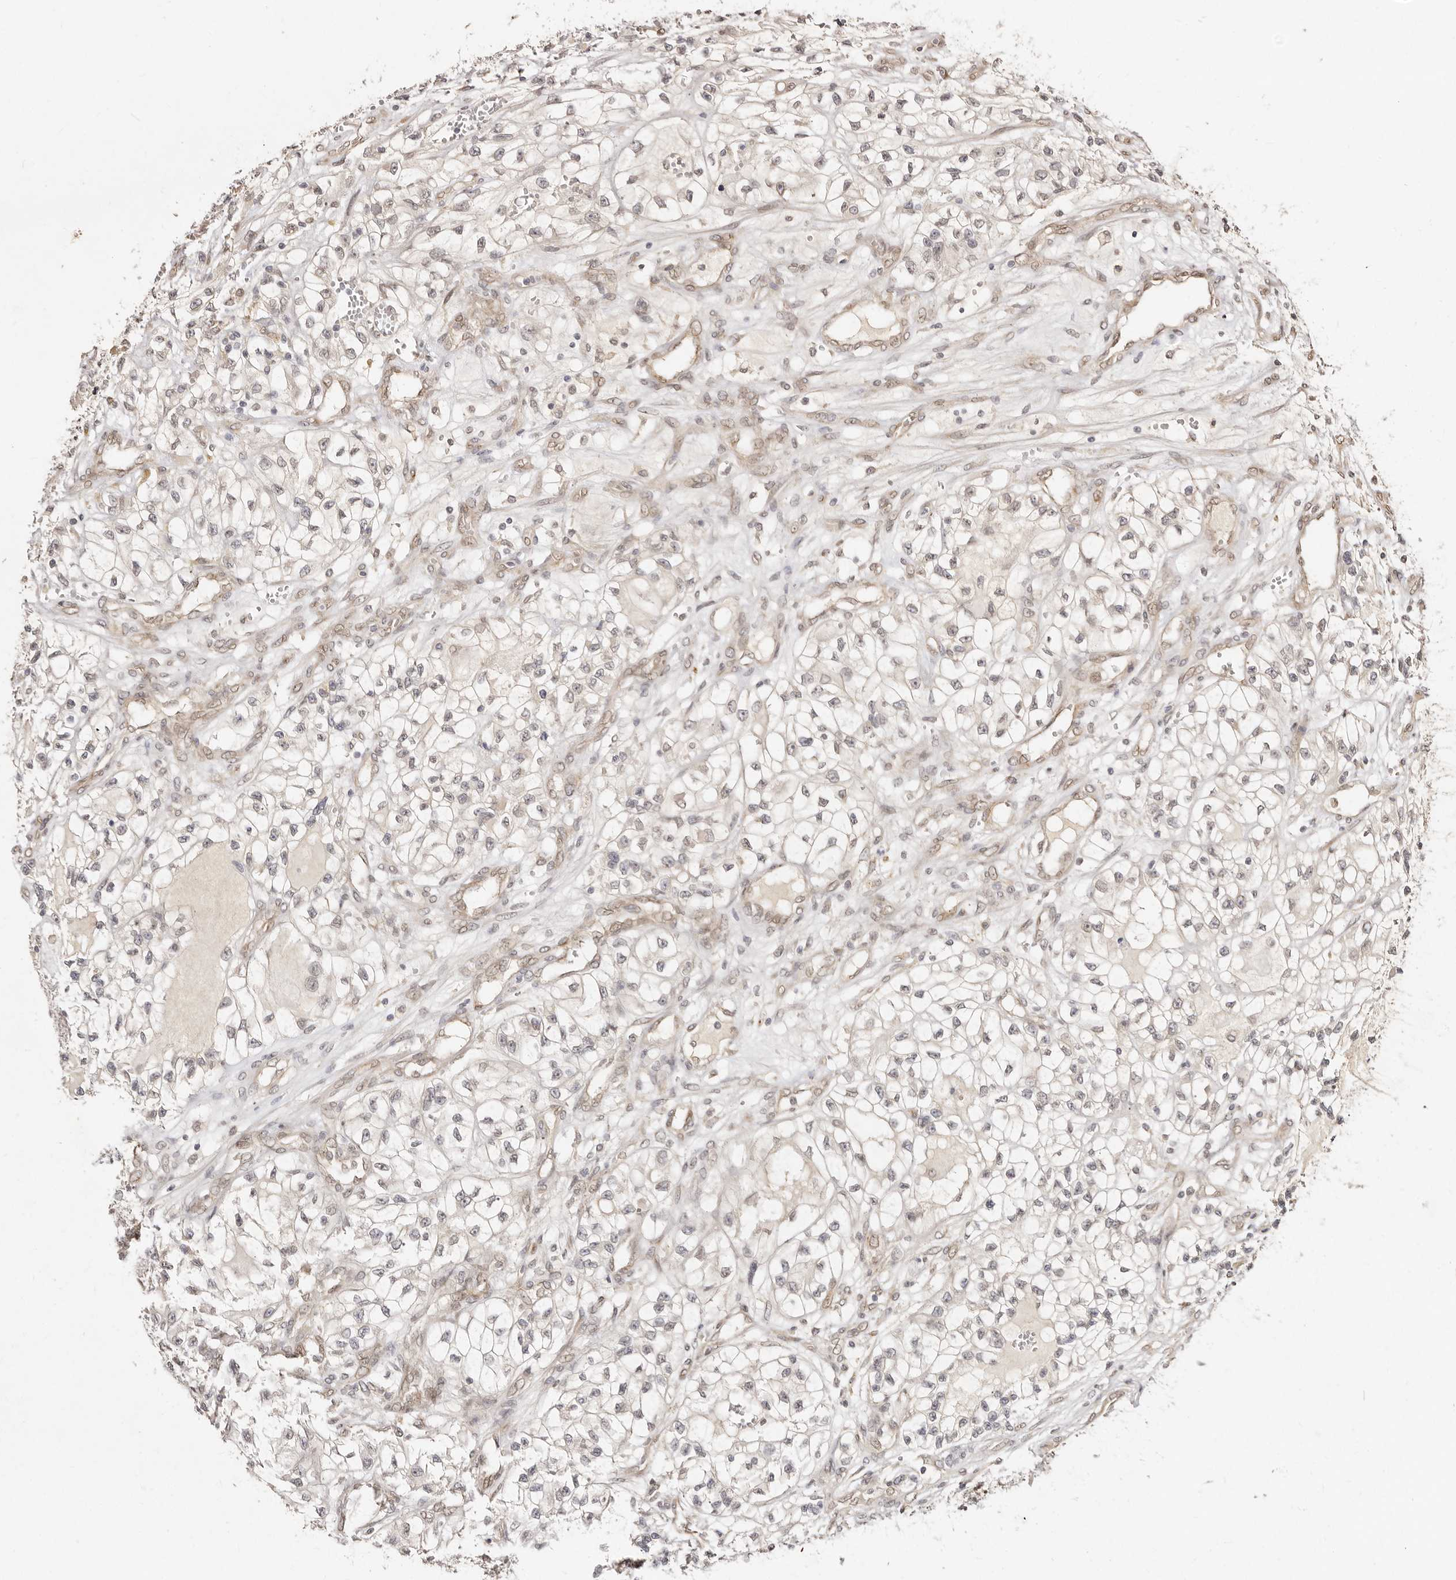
{"staining": {"intensity": "negative", "quantity": "none", "location": "none"}, "tissue": "renal cancer", "cell_type": "Tumor cells", "image_type": "cancer", "snomed": [{"axis": "morphology", "description": "Adenocarcinoma, NOS"}, {"axis": "topography", "description": "Kidney"}], "caption": "IHC of adenocarcinoma (renal) displays no expression in tumor cells.", "gene": "LCORL", "patient": {"sex": "female", "age": 57}}